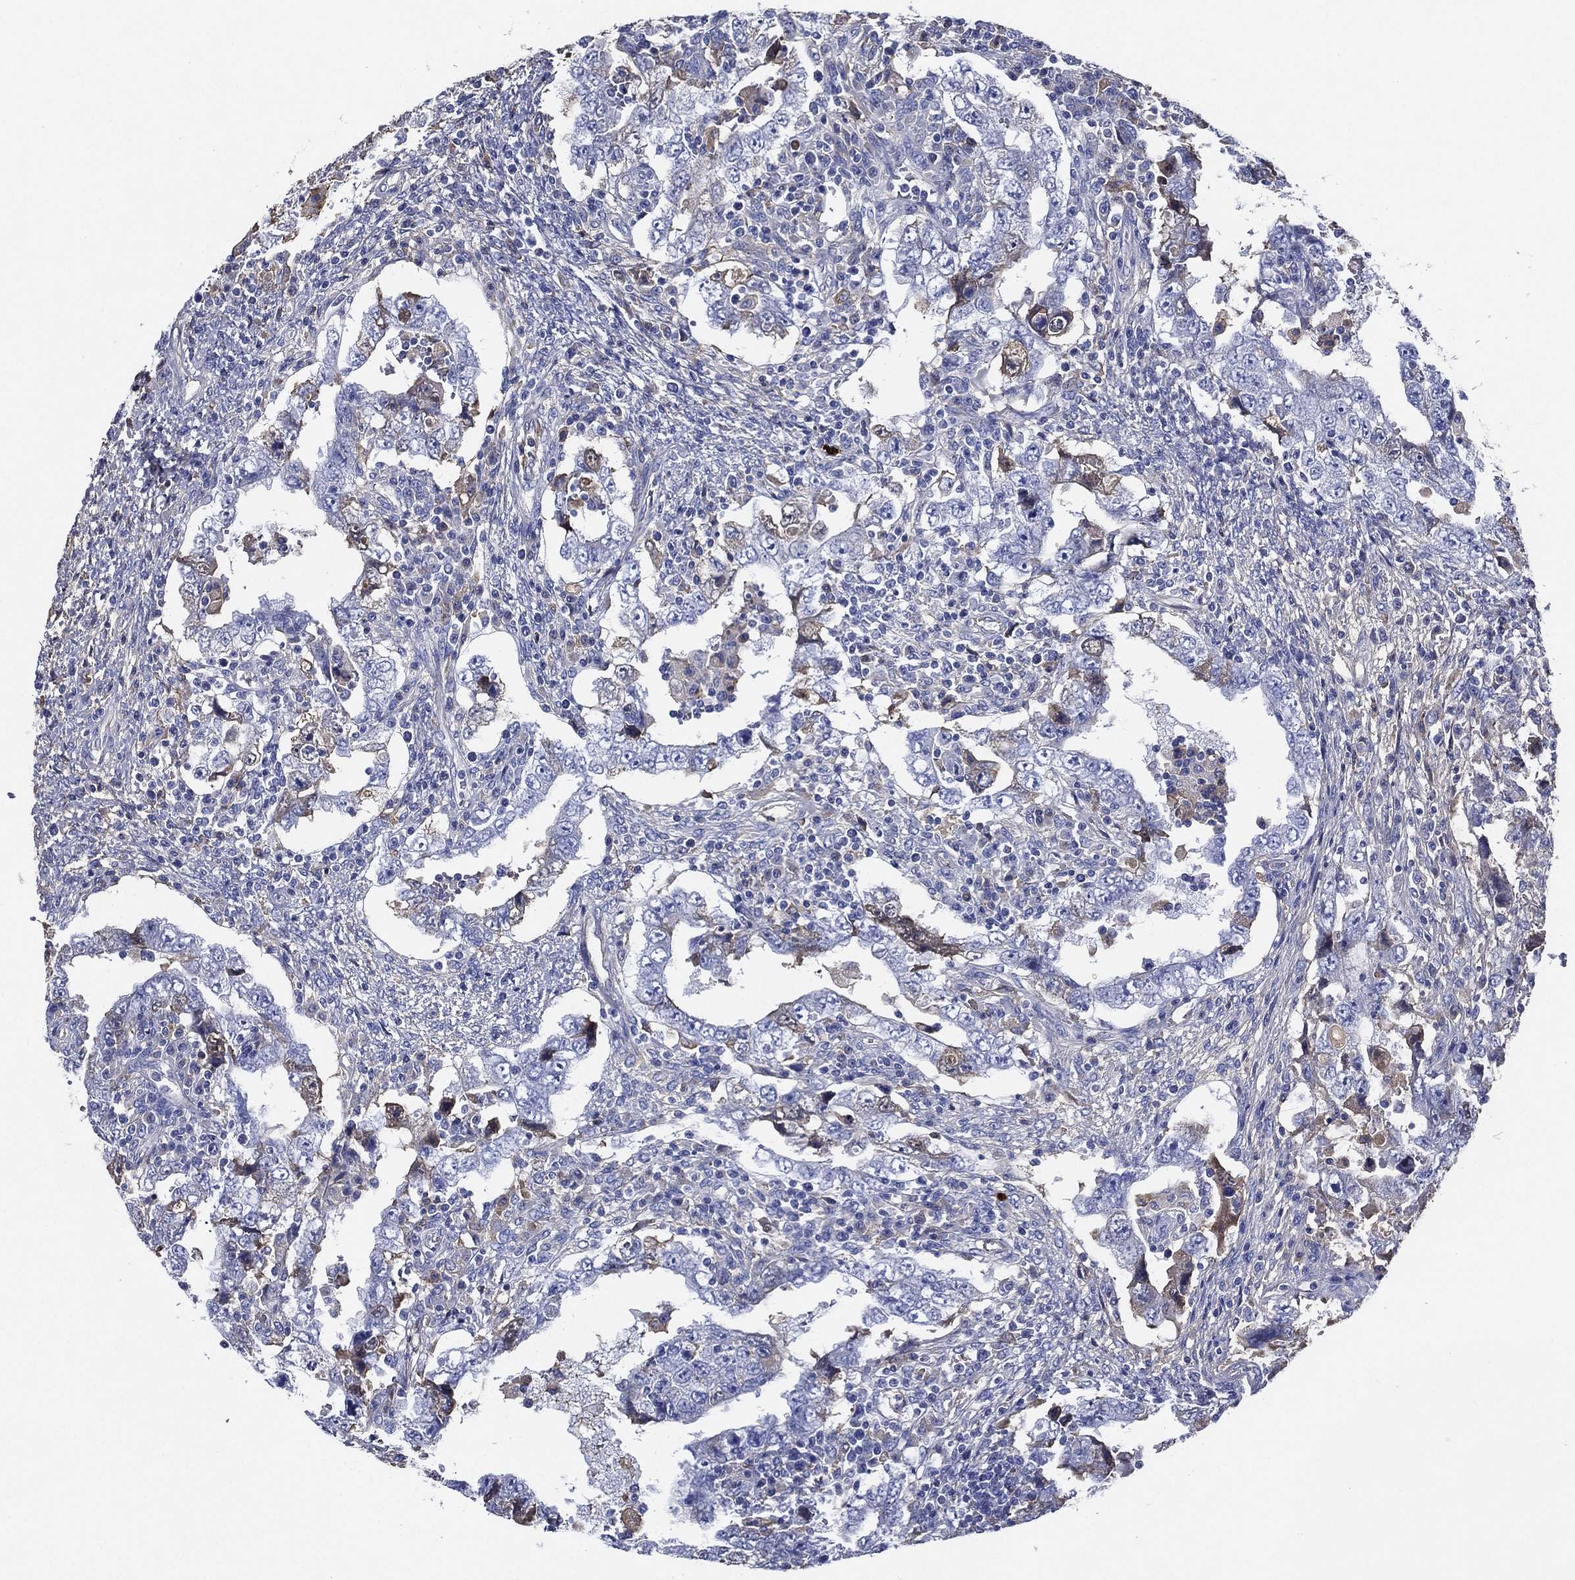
{"staining": {"intensity": "negative", "quantity": "none", "location": "none"}, "tissue": "testis cancer", "cell_type": "Tumor cells", "image_type": "cancer", "snomed": [{"axis": "morphology", "description": "Carcinoma, Embryonal, NOS"}, {"axis": "topography", "description": "Testis"}], "caption": "Micrograph shows no protein staining in tumor cells of testis embryonal carcinoma tissue.", "gene": "TMPRSS11D", "patient": {"sex": "male", "age": 26}}